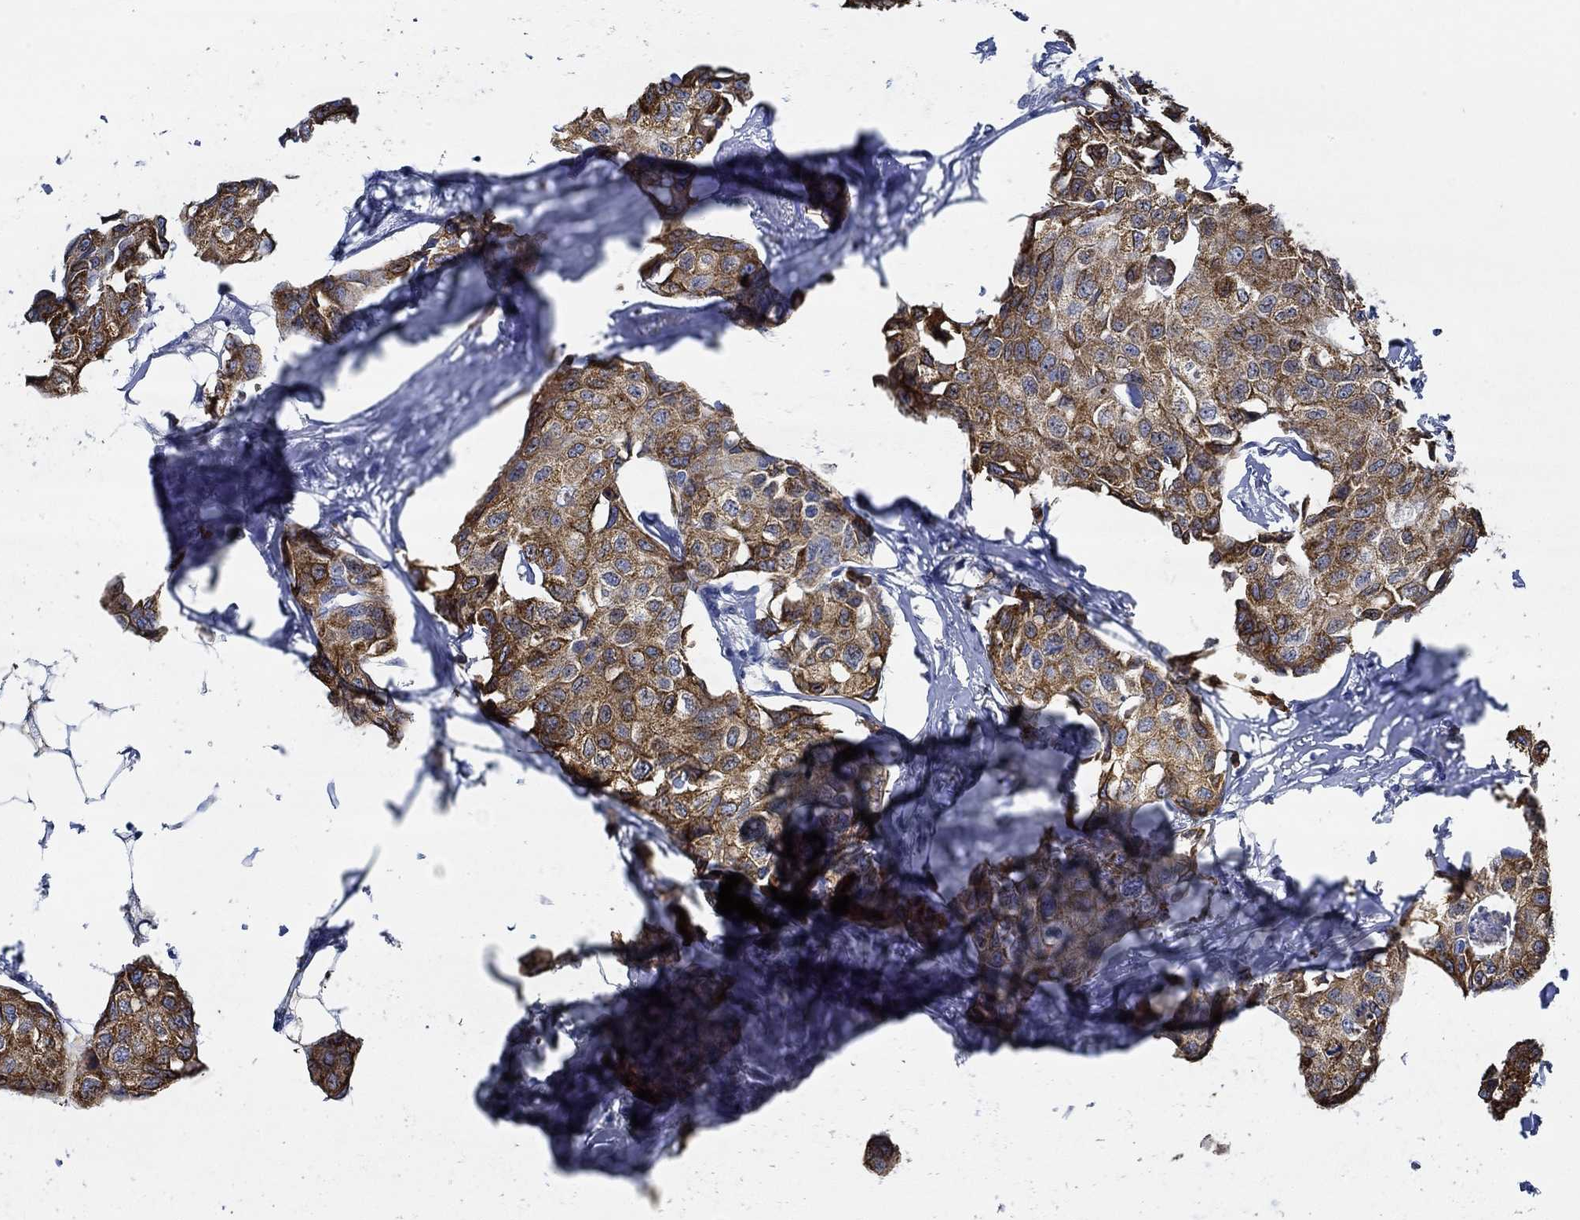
{"staining": {"intensity": "strong", "quantity": "25%-75%", "location": "cytoplasmic/membranous"}, "tissue": "breast cancer", "cell_type": "Tumor cells", "image_type": "cancer", "snomed": [{"axis": "morphology", "description": "Duct carcinoma"}, {"axis": "topography", "description": "Breast"}], "caption": "Protein expression analysis of breast infiltrating ductal carcinoma displays strong cytoplasmic/membranous staining in about 25%-75% of tumor cells. (DAB (3,3'-diaminobenzidine) IHC, brown staining for protein, blue staining for nuclei).", "gene": "HECW2", "patient": {"sex": "female", "age": 80}}